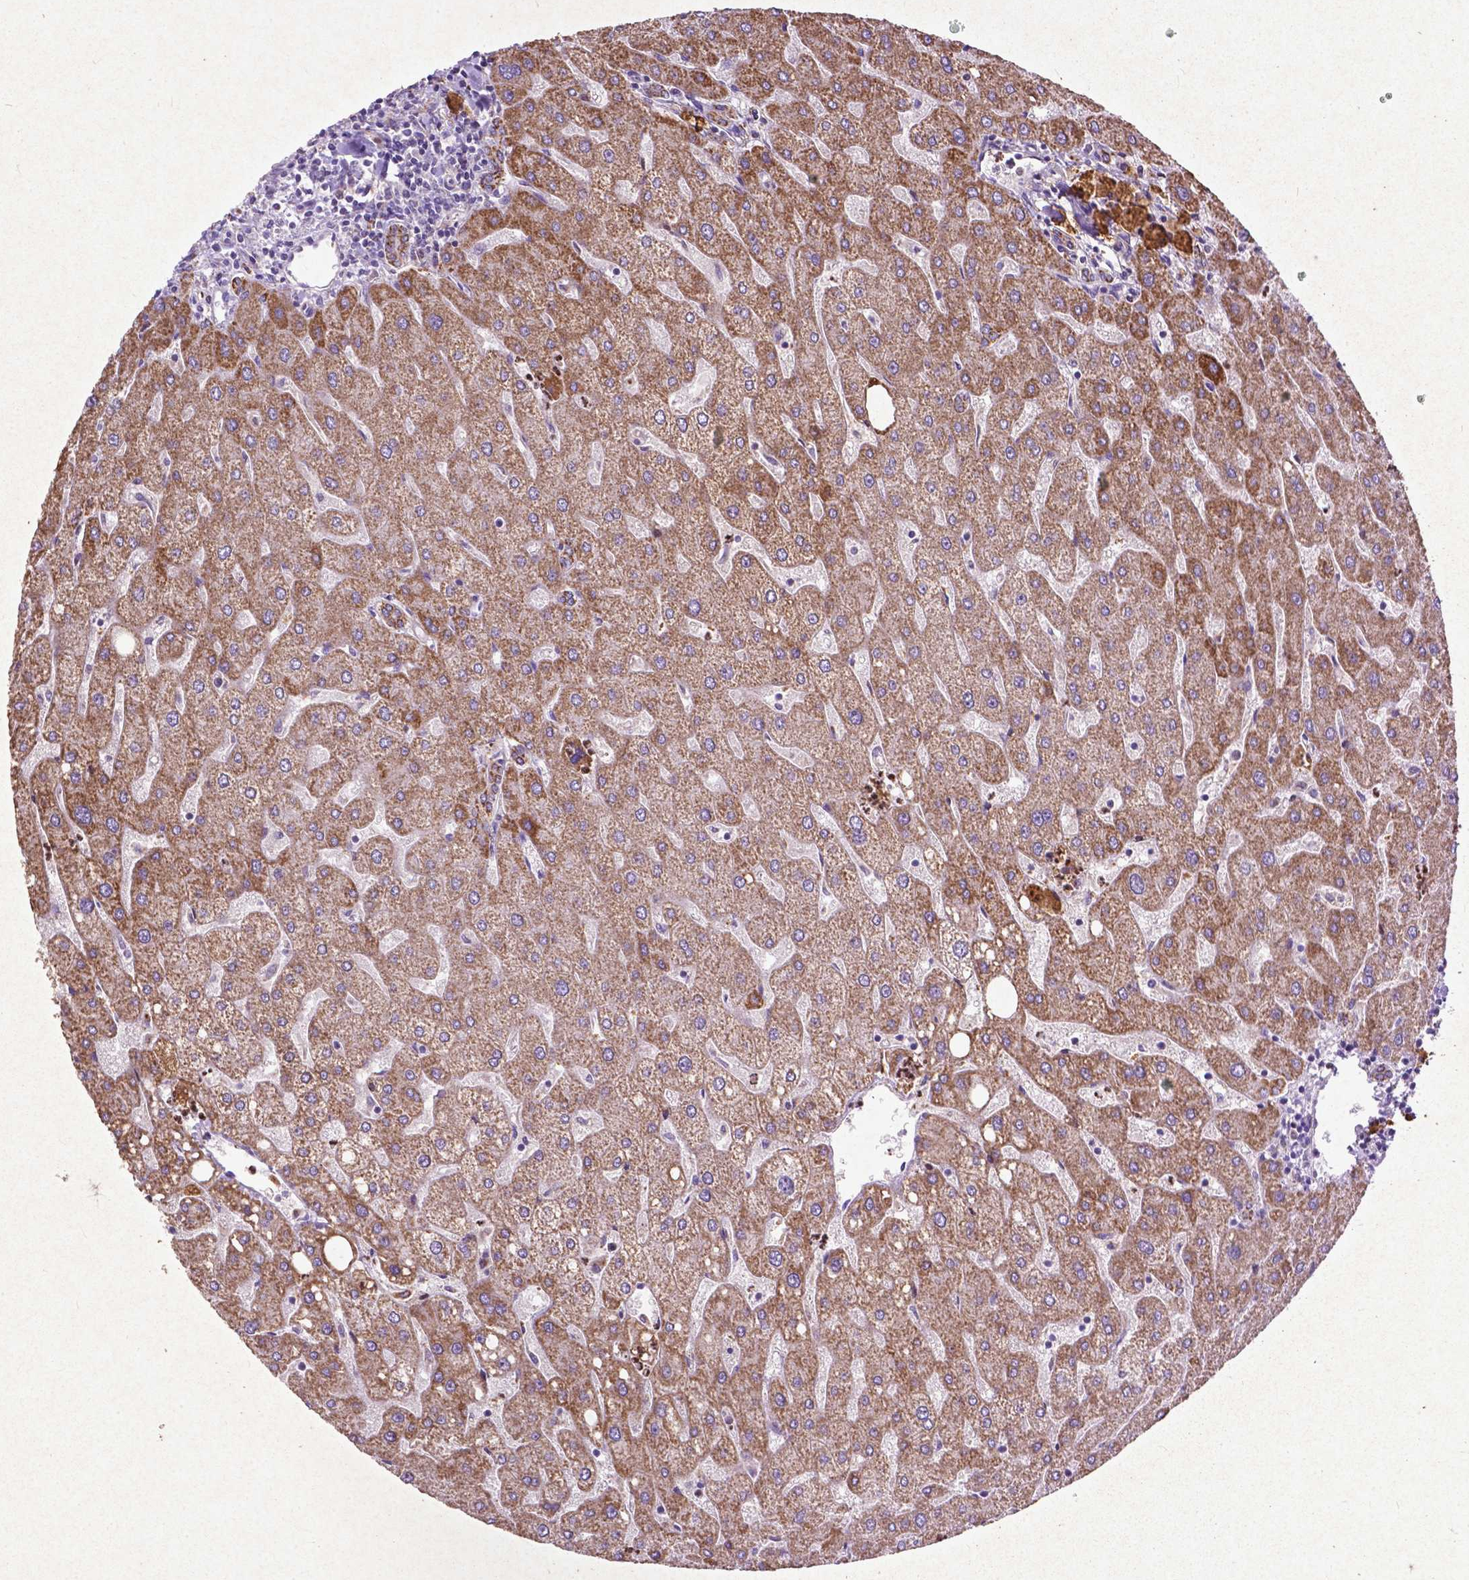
{"staining": {"intensity": "moderate", "quantity": ">75%", "location": "cytoplasmic/membranous"}, "tissue": "liver", "cell_type": "Cholangiocytes", "image_type": "normal", "snomed": [{"axis": "morphology", "description": "Normal tissue, NOS"}, {"axis": "topography", "description": "Liver"}], "caption": "This micrograph reveals immunohistochemistry (IHC) staining of unremarkable human liver, with medium moderate cytoplasmic/membranous expression in about >75% of cholangiocytes.", "gene": "THEGL", "patient": {"sex": "male", "age": 67}}